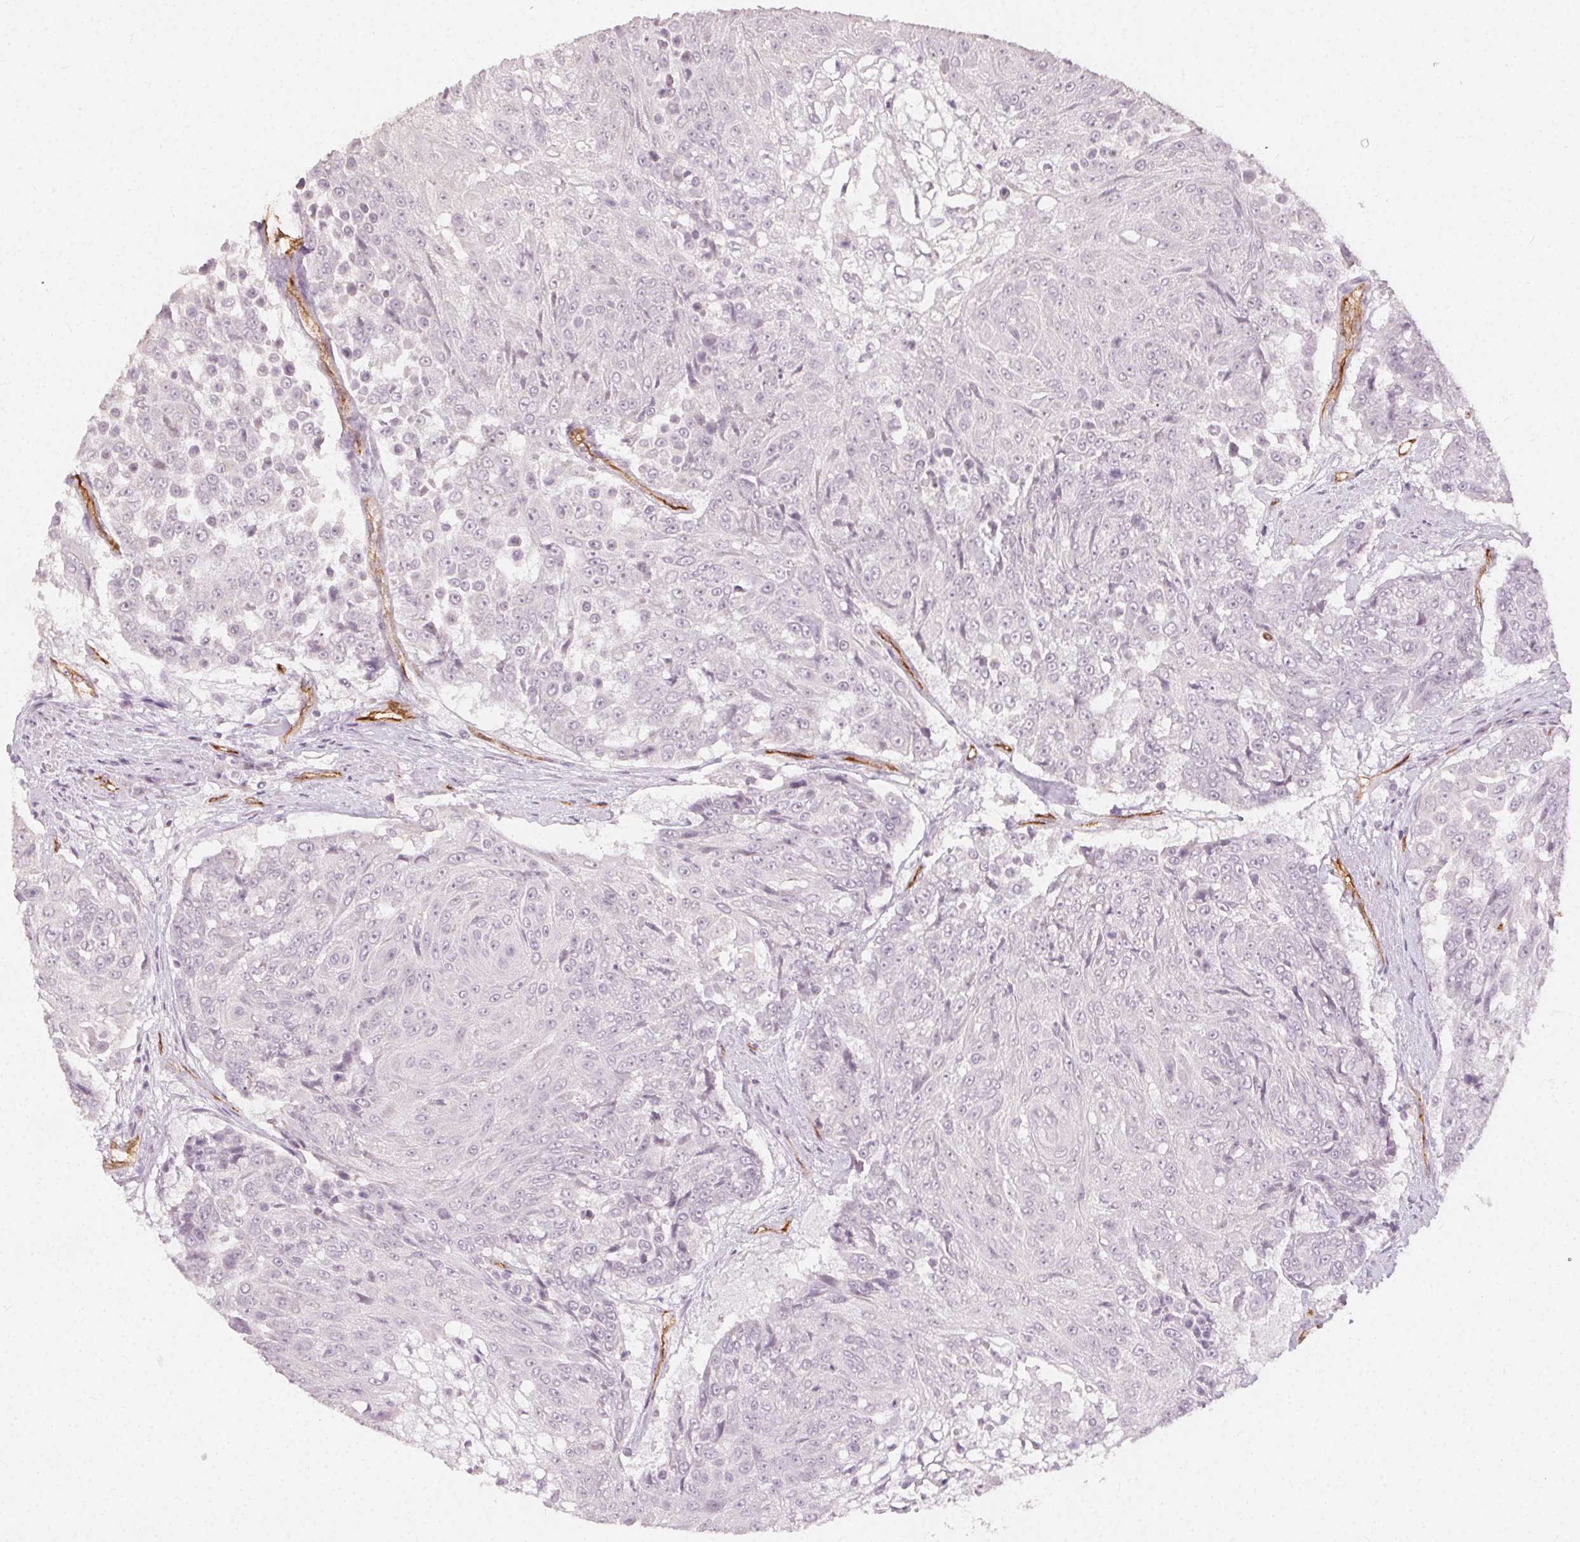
{"staining": {"intensity": "negative", "quantity": "none", "location": "none"}, "tissue": "urothelial cancer", "cell_type": "Tumor cells", "image_type": "cancer", "snomed": [{"axis": "morphology", "description": "Urothelial carcinoma, High grade"}, {"axis": "topography", "description": "Urinary bladder"}], "caption": "Tumor cells are negative for protein expression in human high-grade urothelial carcinoma.", "gene": "PODXL", "patient": {"sex": "female", "age": 63}}